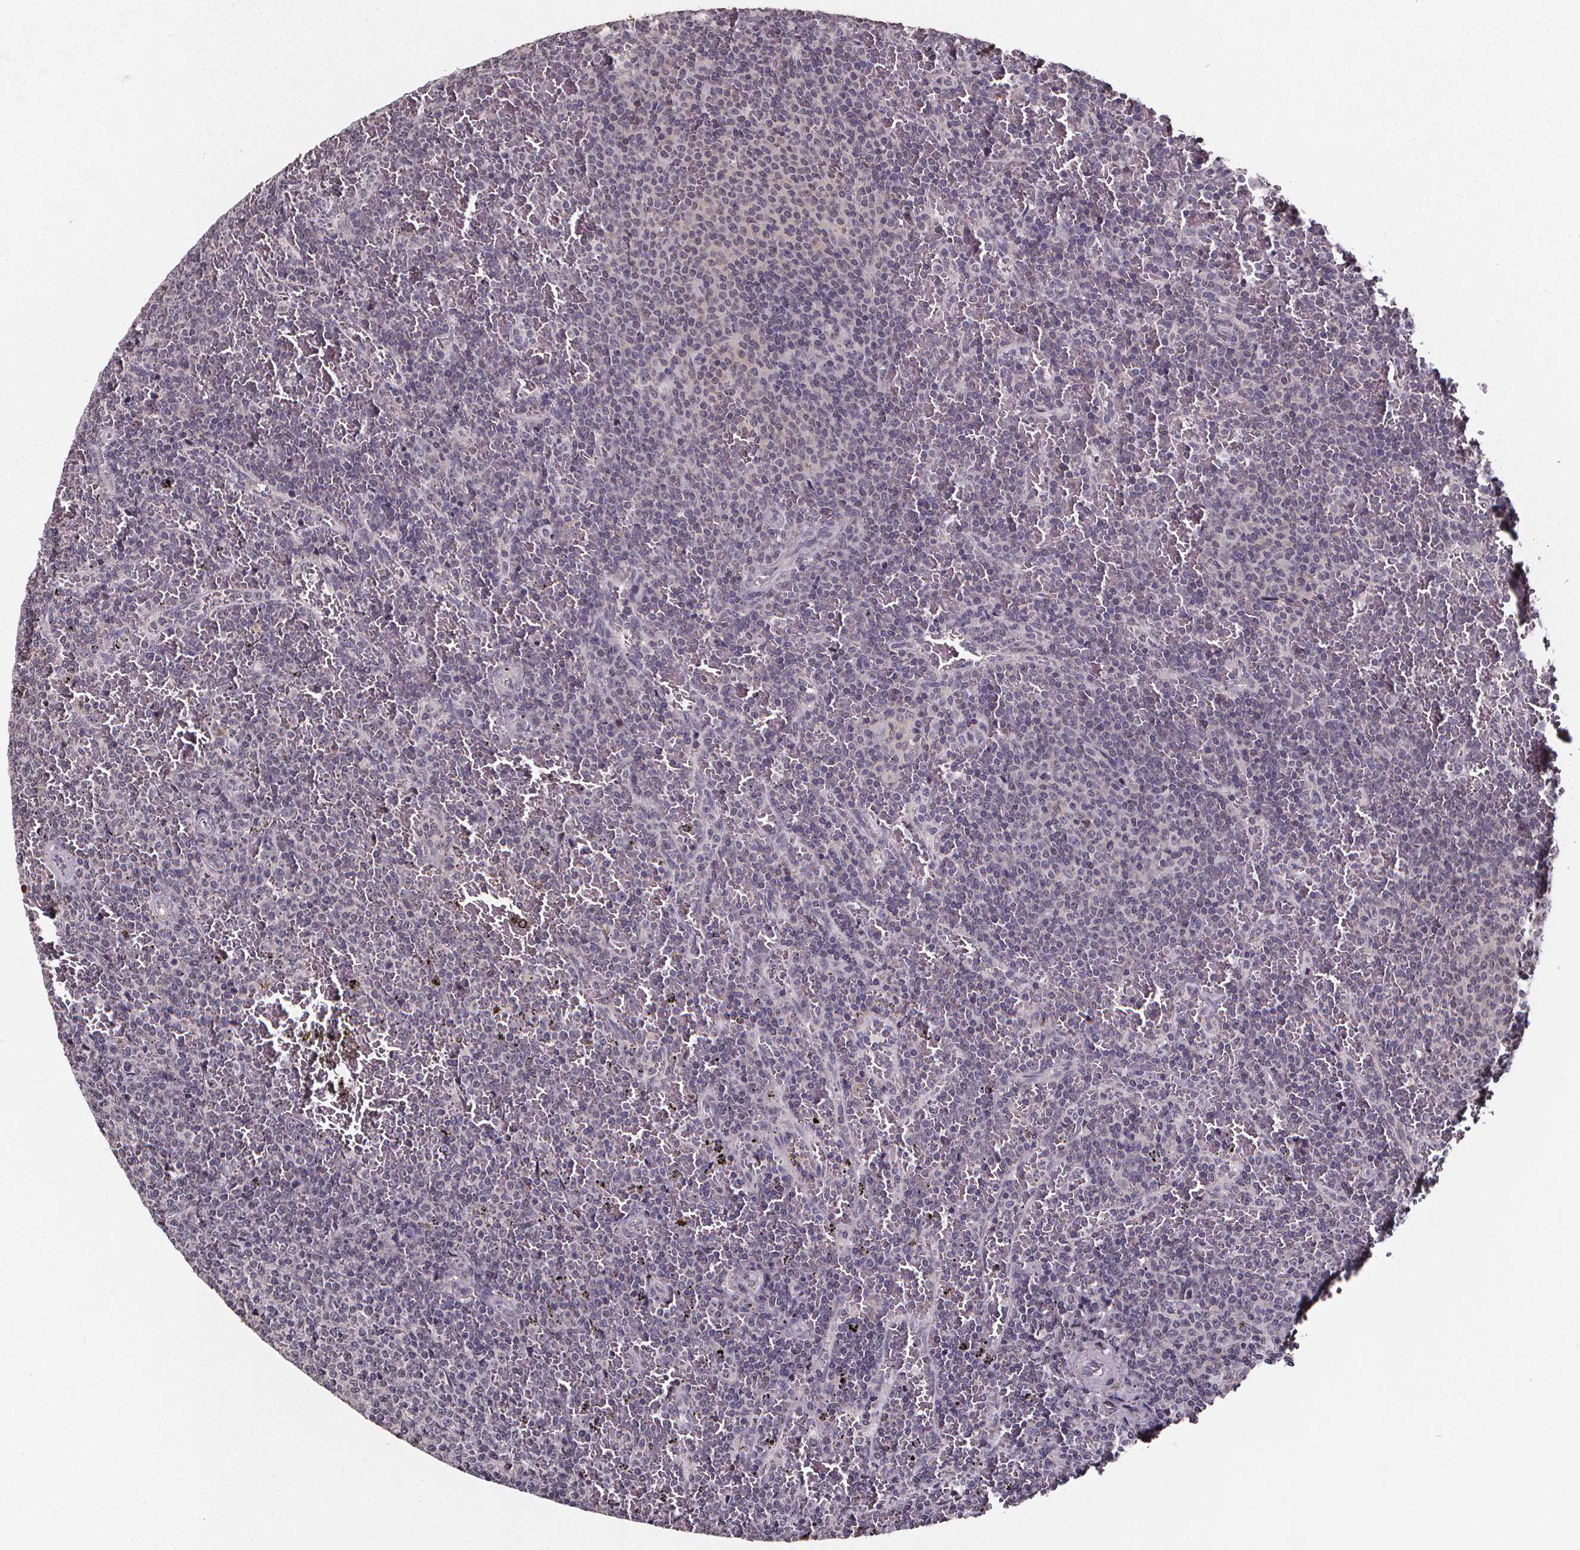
{"staining": {"intensity": "negative", "quantity": "none", "location": "none"}, "tissue": "lymphoma", "cell_type": "Tumor cells", "image_type": "cancer", "snomed": [{"axis": "morphology", "description": "Malignant lymphoma, non-Hodgkin's type, Low grade"}, {"axis": "topography", "description": "Spleen"}], "caption": "Tumor cells show no significant positivity in lymphoma. The staining is performed using DAB (3,3'-diaminobenzidine) brown chromogen with nuclei counter-stained in using hematoxylin.", "gene": "SPAG8", "patient": {"sex": "female", "age": 77}}